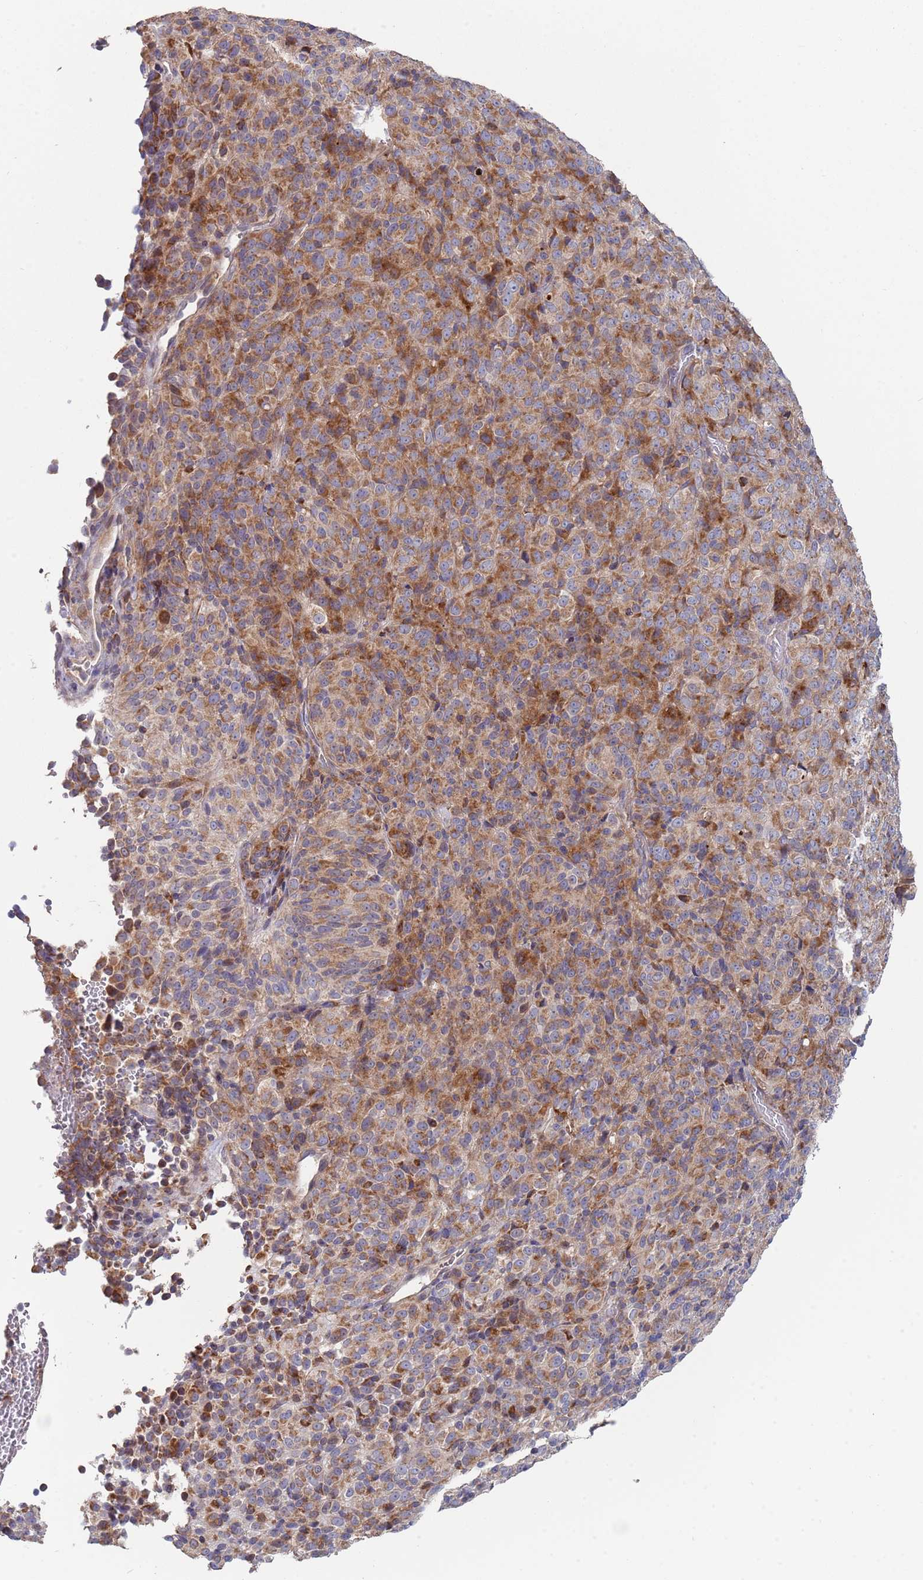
{"staining": {"intensity": "moderate", "quantity": ">75%", "location": "cytoplasmic/membranous"}, "tissue": "melanoma", "cell_type": "Tumor cells", "image_type": "cancer", "snomed": [{"axis": "morphology", "description": "Malignant melanoma, Metastatic site"}, {"axis": "topography", "description": "Brain"}], "caption": "A photomicrograph of malignant melanoma (metastatic site) stained for a protein shows moderate cytoplasmic/membranous brown staining in tumor cells.", "gene": "ABCC10", "patient": {"sex": "female", "age": 56}}